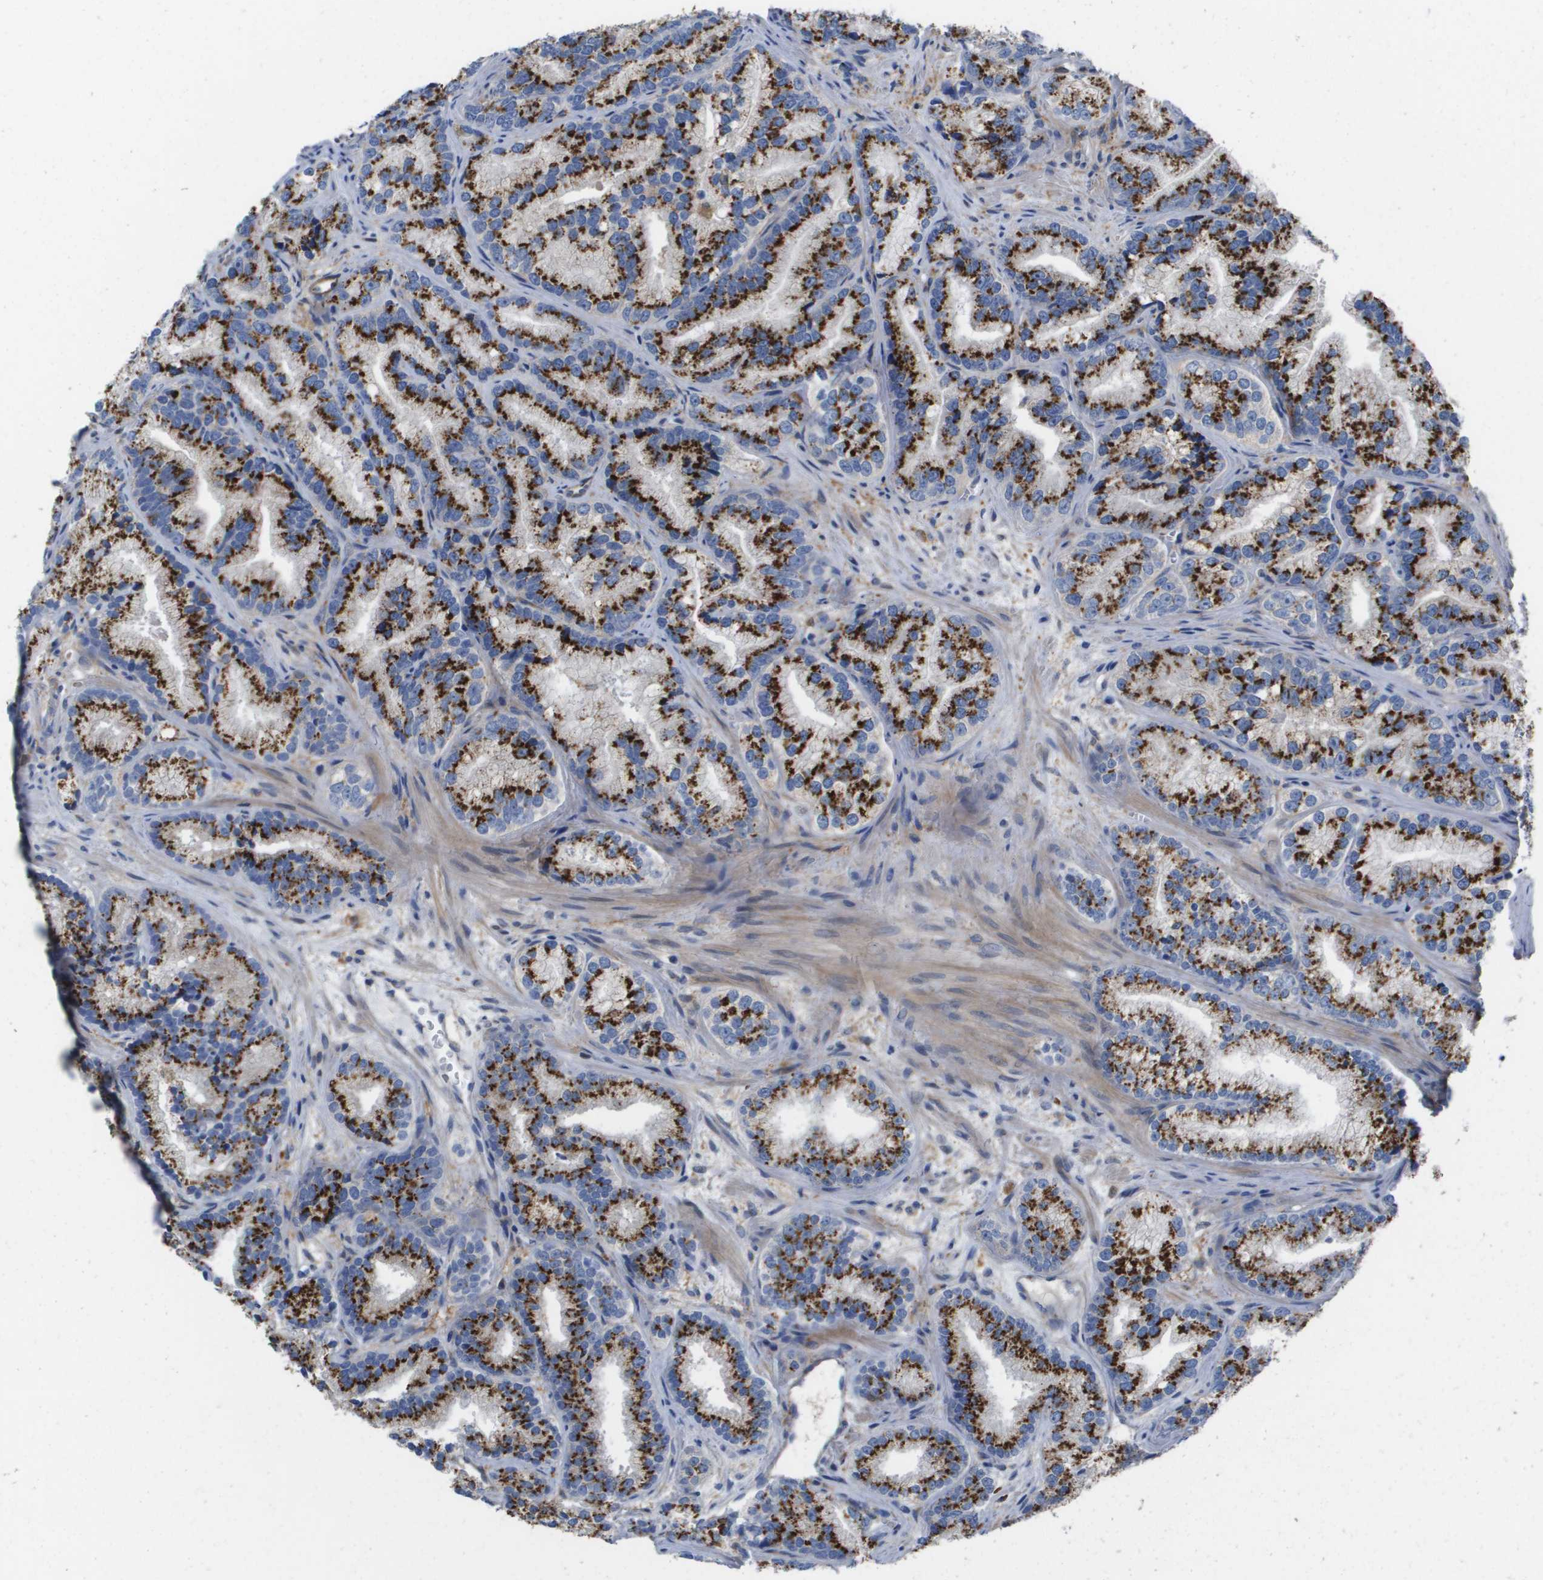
{"staining": {"intensity": "strong", "quantity": ">75%", "location": "cytoplasmic/membranous"}, "tissue": "prostate cancer", "cell_type": "Tumor cells", "image_type": "cancer", "snomed": [{"axis": "morphology", "description": "Adenocarcinoma, Low grade"}, {"axis": "topography", "description": "Prostate"}], "caption": "The immunohistochemical stain labels strong cytoplasmic/membranous staining in tumor cells of low-grade adenocarcinoma (prostate) tissue.", "gene": "SLC37A2", "patient": {"sex": "male", "age": 89}}